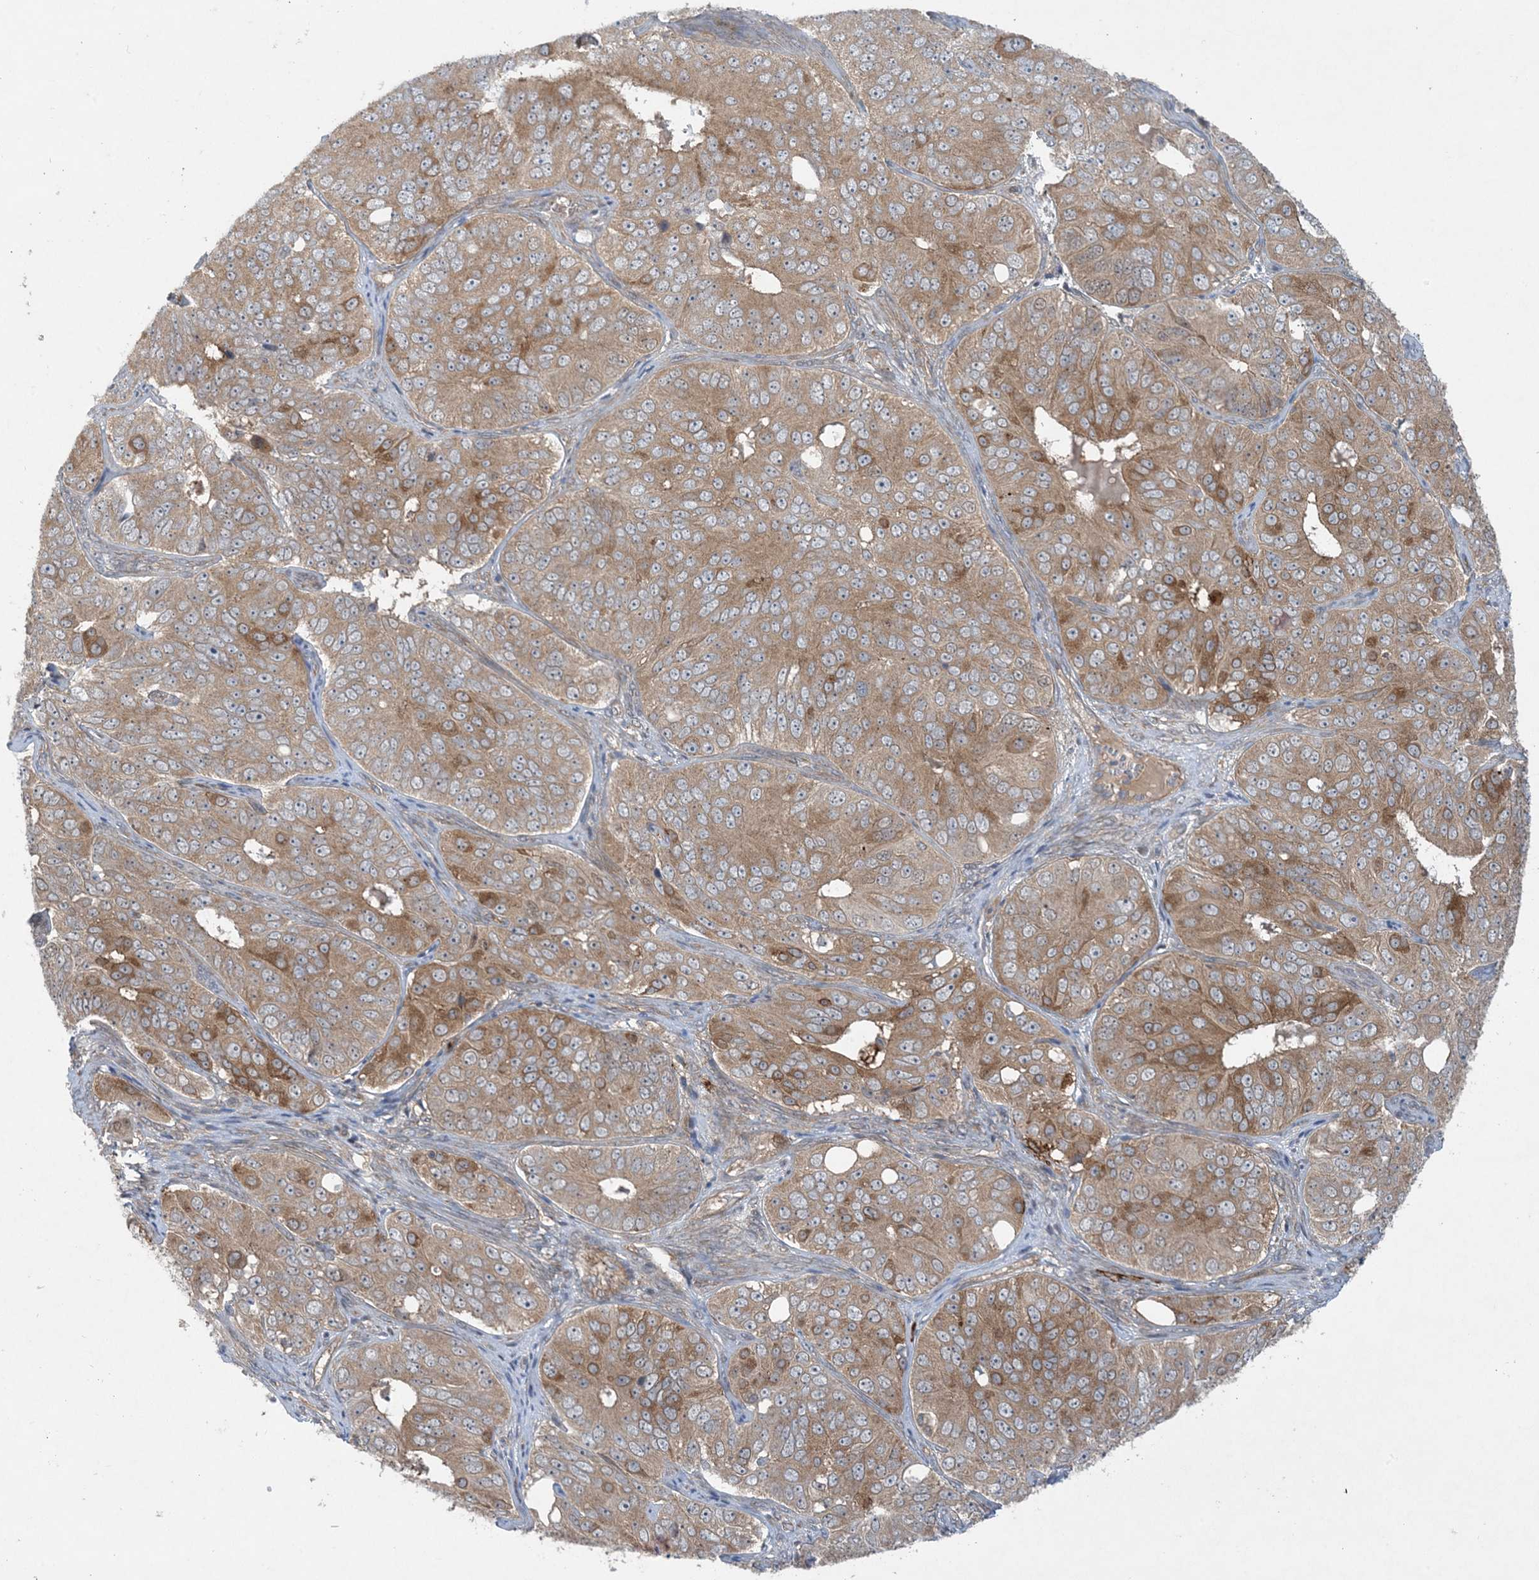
{"staining": {"intensity": "moderate", "quantity": ">75%", "location": "cytoplasmic/membranous"}, "tissue": "ovarian cancer", "cell_type": "Tumor cells", "image_type": "cancer", "snomed": [{"axis": "morphology", "description": "Carcinoma, endometroid"}, {"axis": "topography", "description": "Ovary"}], "caption": "Moderate cytoplasmic/membranous positivity is present in approximately >75% of tumor cells in ovarian cancer.", "gene": "STAM2", "patient": {"sex": "female", "age": 51}}